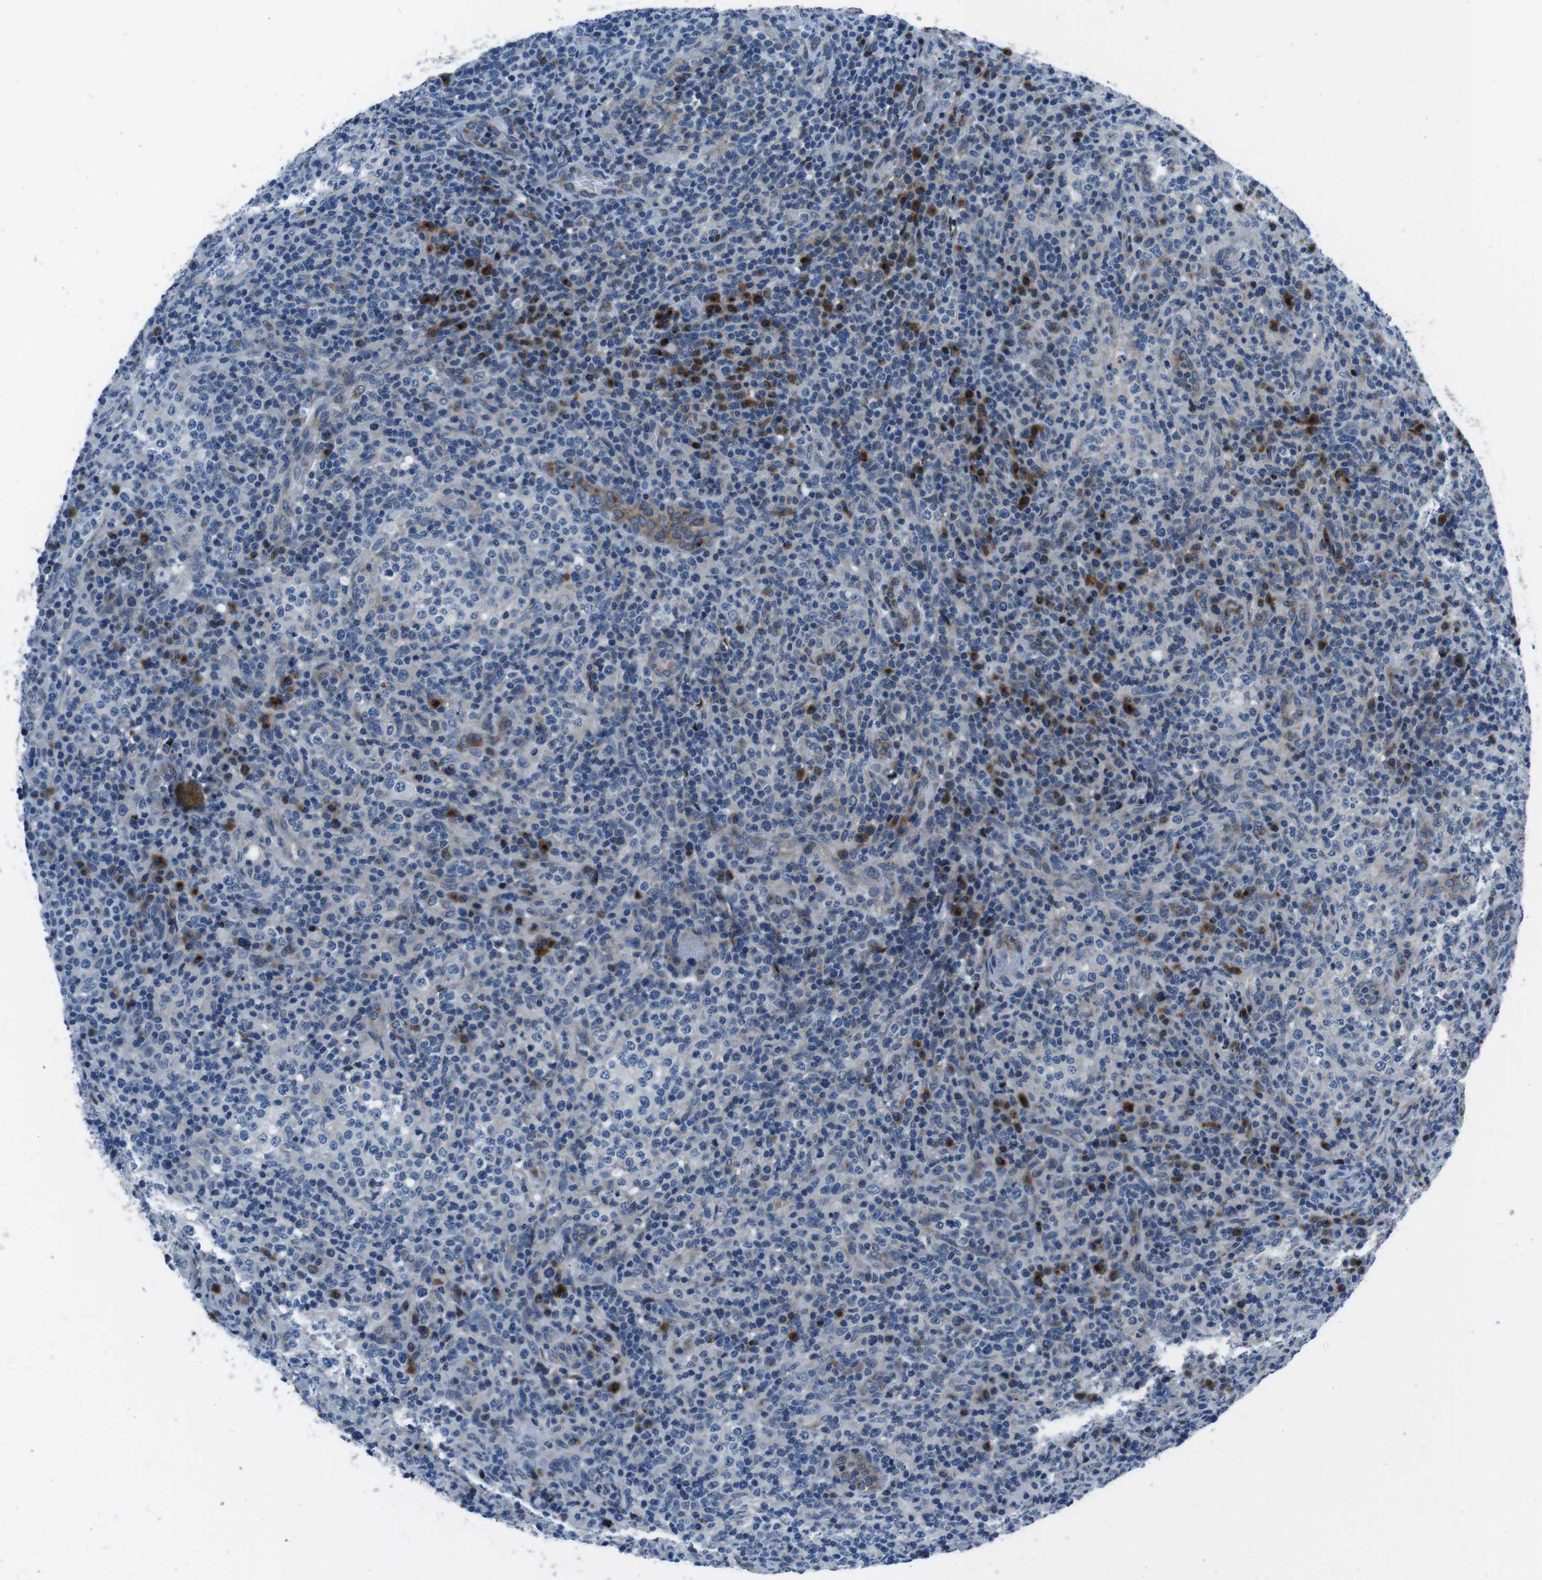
{"staining": {"intensity": "negative", "quantity": "none", "location": "none"}, "tissue": "lymphoma", "cell_type": "Tumor cells", "image_type": "cancer", "snomed": [{"axis": "morphology", "description": "Malignant lymphoma, non-Hodgkin's type, High grade"}, {"axis": "topography", "description": "Lymph node"}], "caption": "This is an immunohistochemistry (IHC) image of lymphoma. There is no expression in tumor cells.", "gene": "NUCB2", "patient": {"sex": "female", "age": 76}}